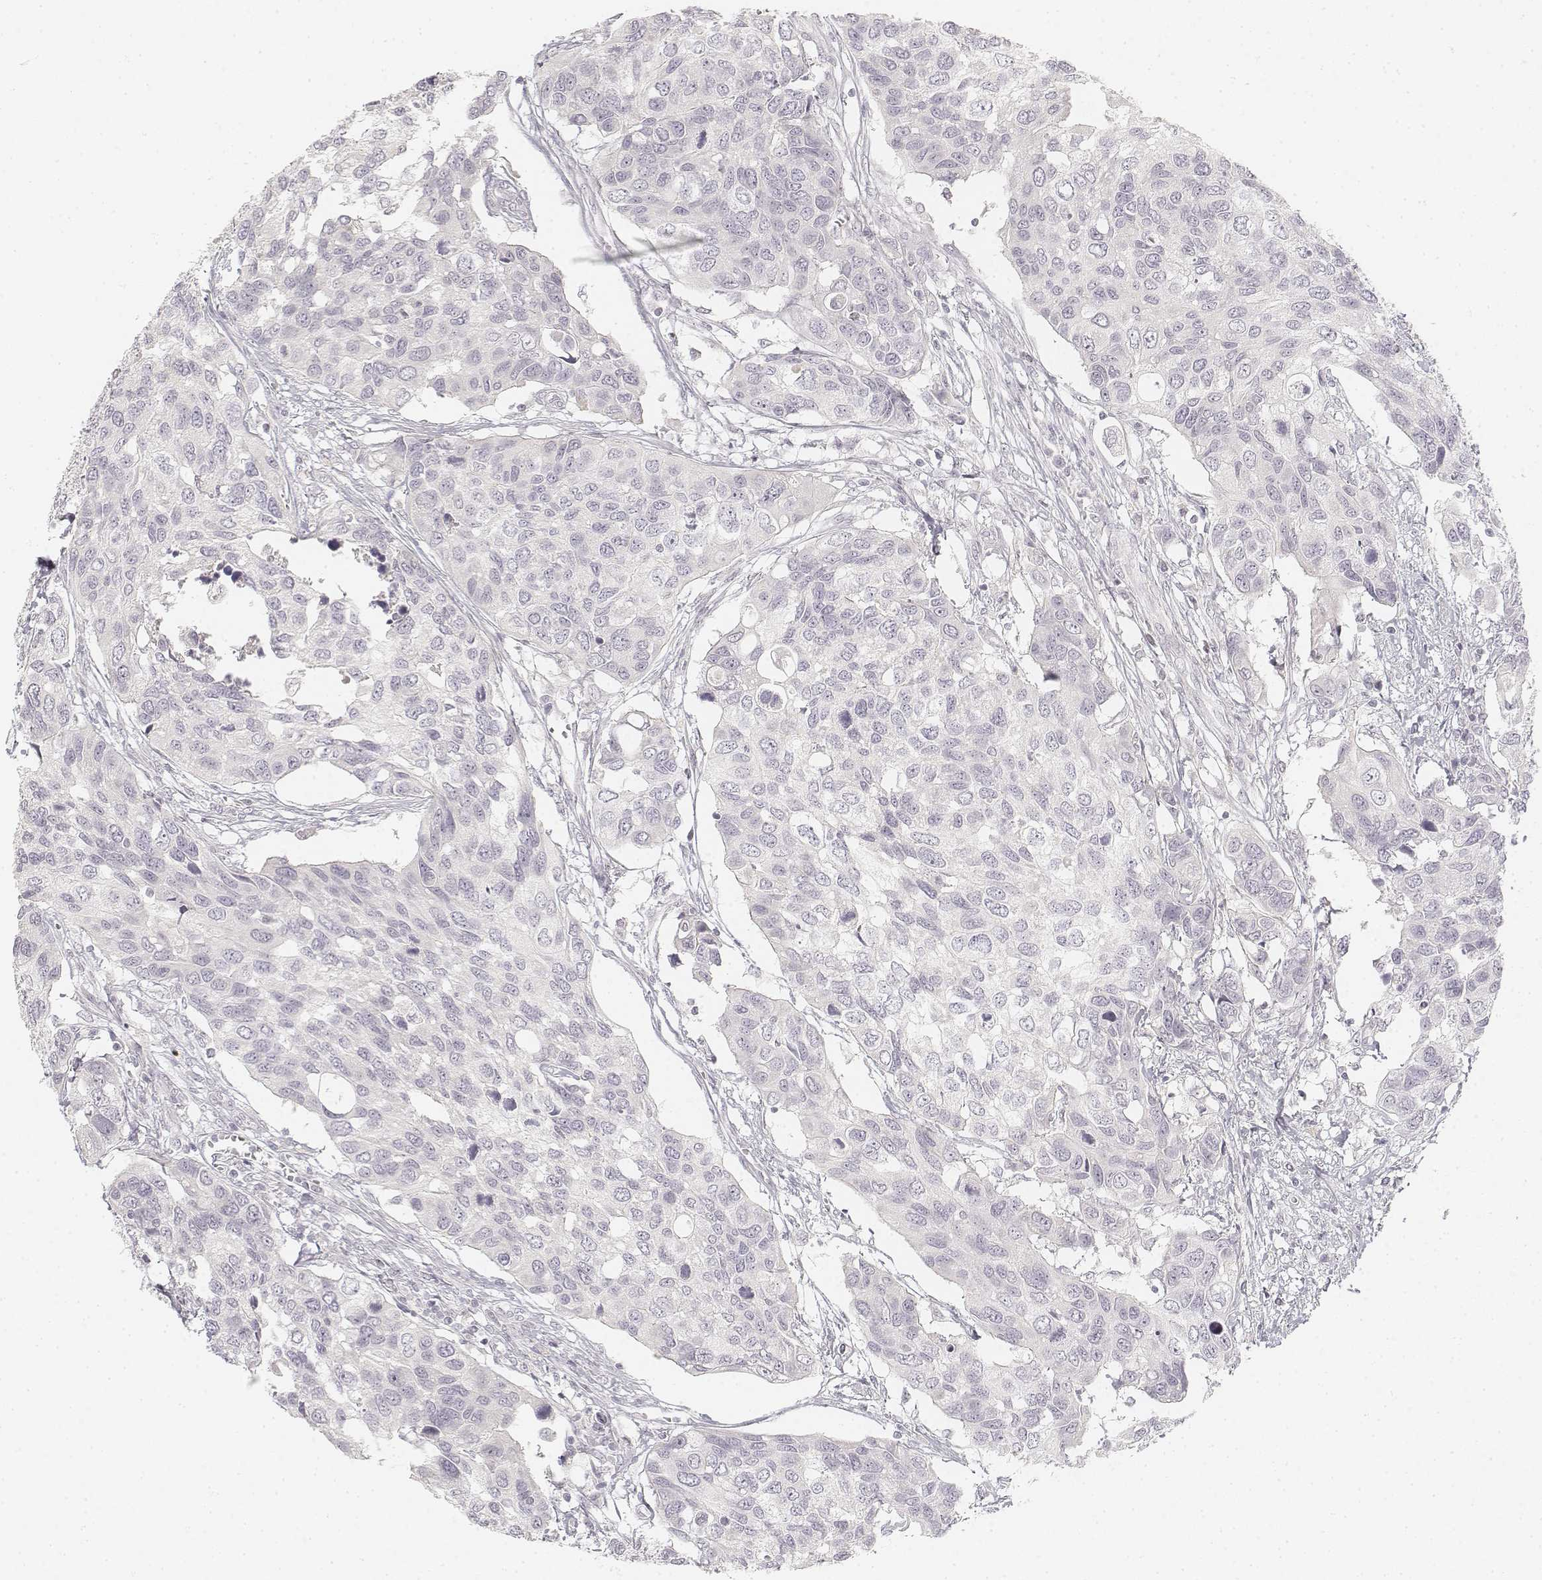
{"staining": {"intensity": "negative", "quantity": "none", "location": "none"}, "tissue": "urothelial cancer", "cell_type": "Tumor cells", "image_type": "cancer", "snomed": [{"axis": "morphology", "description": "Urothelial carcinoma, High grade"}, {"axis": "topography", "description": "Urinary bladder"}], "caption": "Immunohistochemistry image of neoplastic tissue: human urothelial cancer stained with DAB (3,3'-diaminobenzidine) shows no significant protein expression in tumor cells.", "gene": "DSG4", "patient": {"sex": "male", "age": 60}}